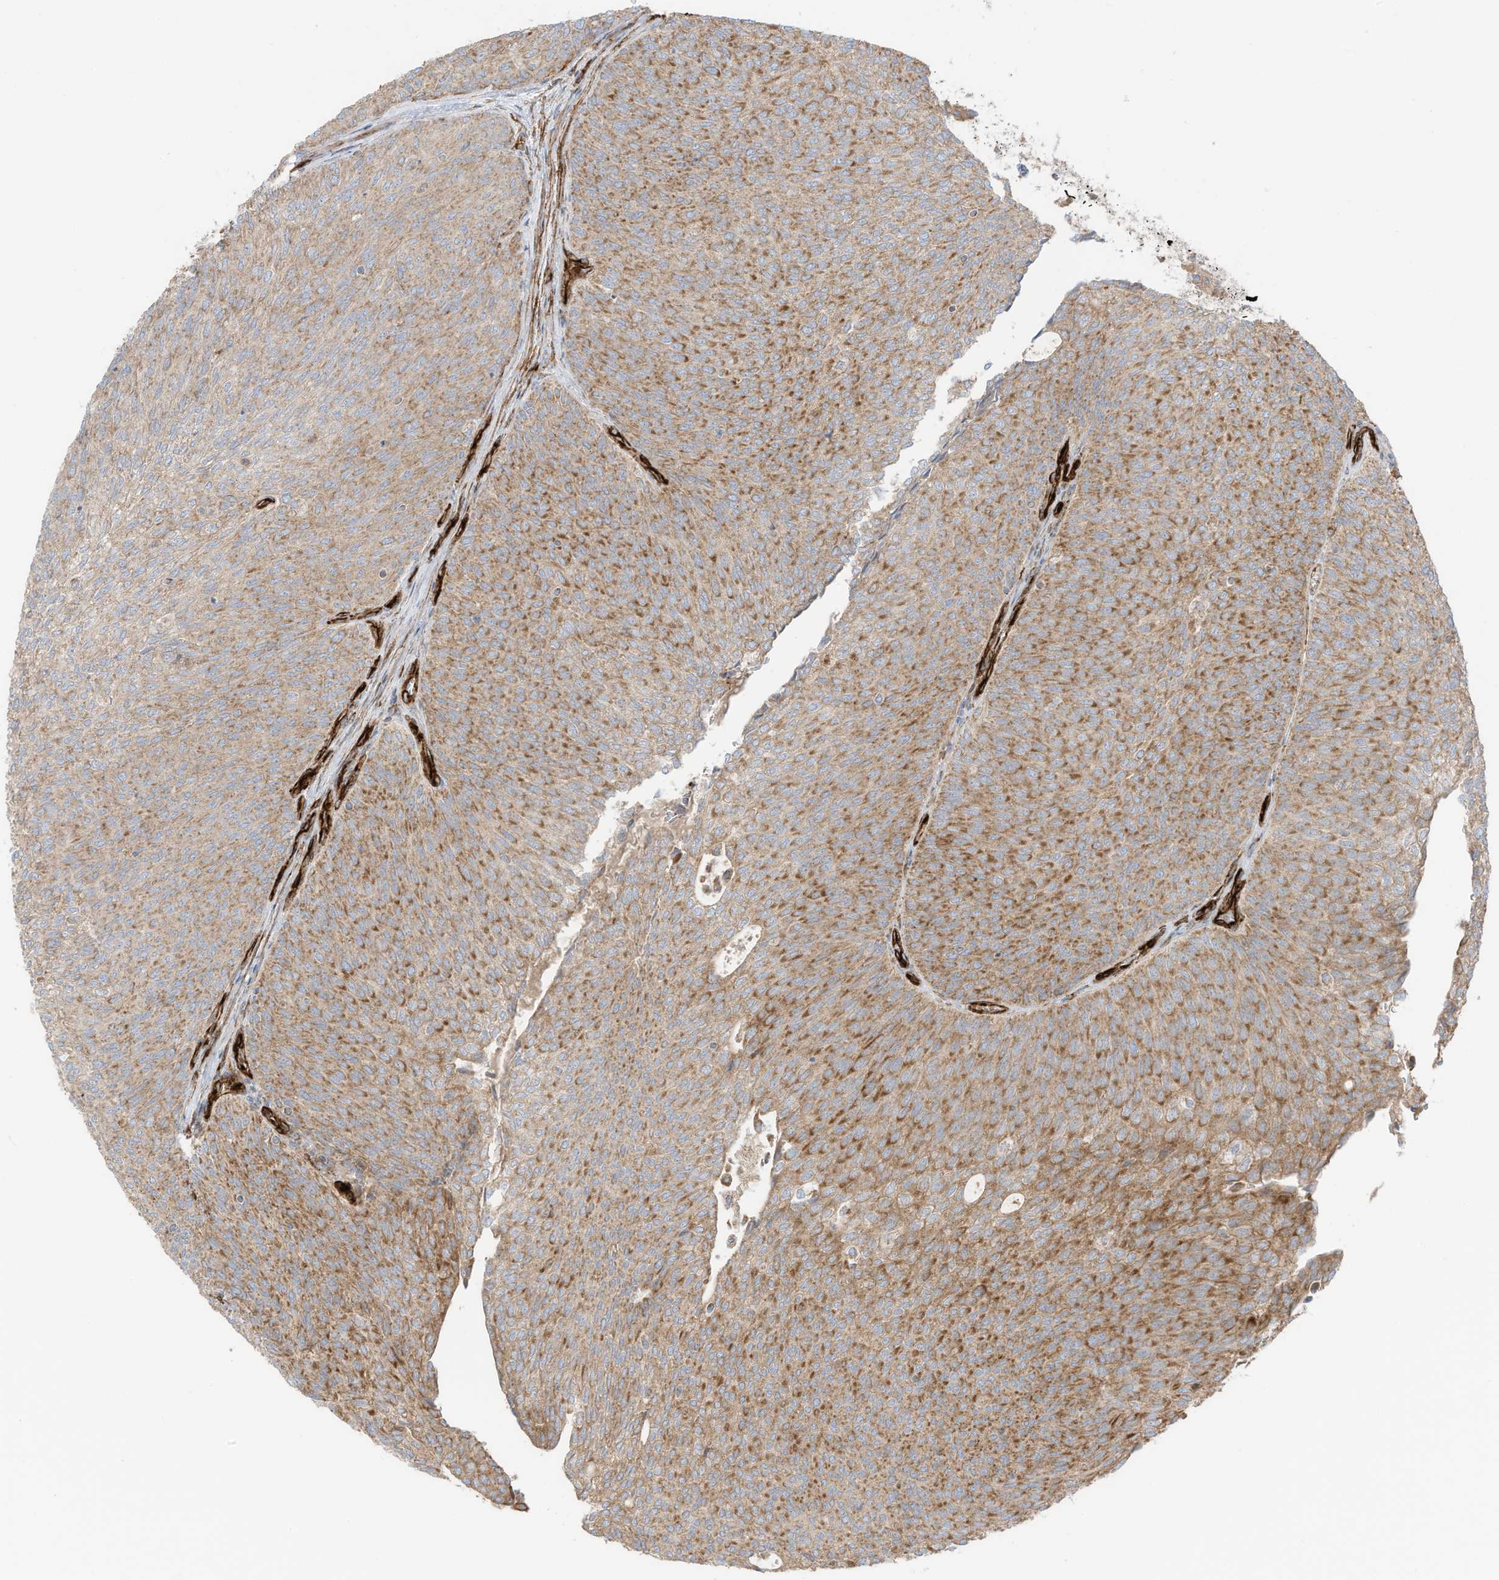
{"staining": {"intensity": "moderate", "quantity": ">75%", "location": "cytoplasmic/membranous"}, "tissue": "urothelial cancer", "cell_type": "Tumor cells", "image_type": "cancer", "snomed": [{"axis": "morphology", "description": "Urothelial carcinoma, Low grade"}, {"axis": "topography", "description": "Urinary bladder"}], "caption": "This micrograph exhibits immunohistochemistry staining of low-grade urothelial carcinoma, with medium moderate cytoplasmic/membranous positivity in approximately >75% of tumor cells.", "gene": "ABCB7", "patient": {"sex": "female", "age": 79}}